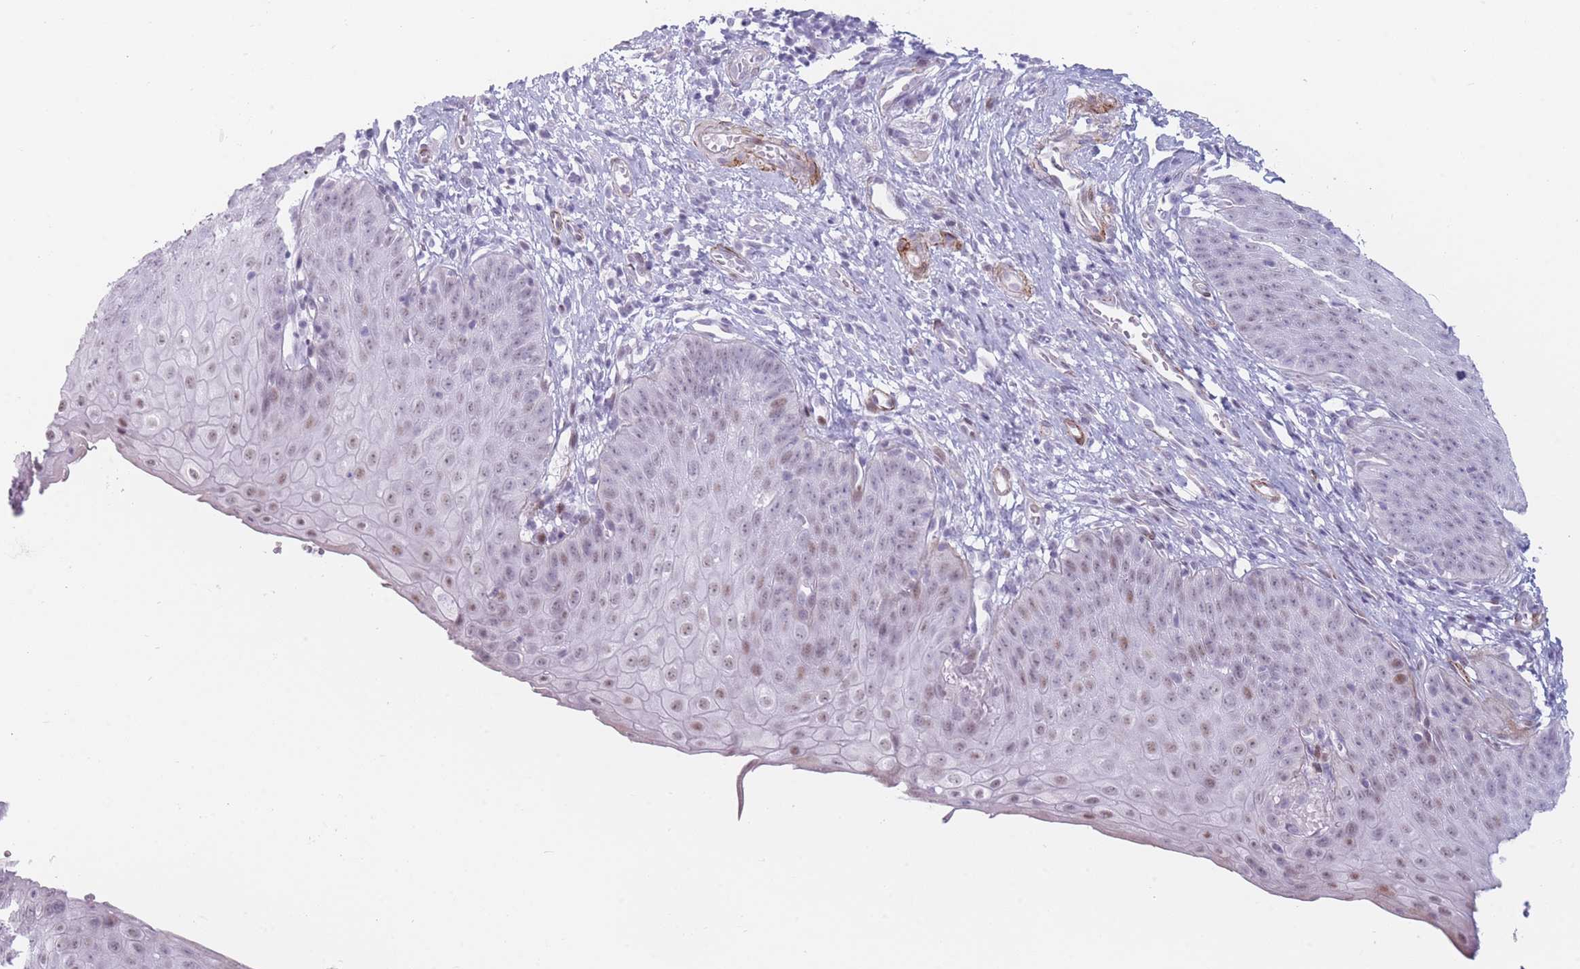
{"staining": {"intensity": "weak", "quantity": "25%-75%", "location": "nuclear"}, "tissue": "esophagus", "cell_type": "Squamous epithelial cells", "image_type": "normal", "snomed": [{"axis": "morphology", "description": "Normal tissue, NOS"}, {"axis": "topography", "description": "Esophagus"}], "caption": "Weak nuclear expression for a protein is present in approximately 25%-75% of squamous epithelial cells of benign esophagus using immunohistochemistry (IHC).", "gene": "IFNA10", "patient": {"sex": "male", "age": 71}}